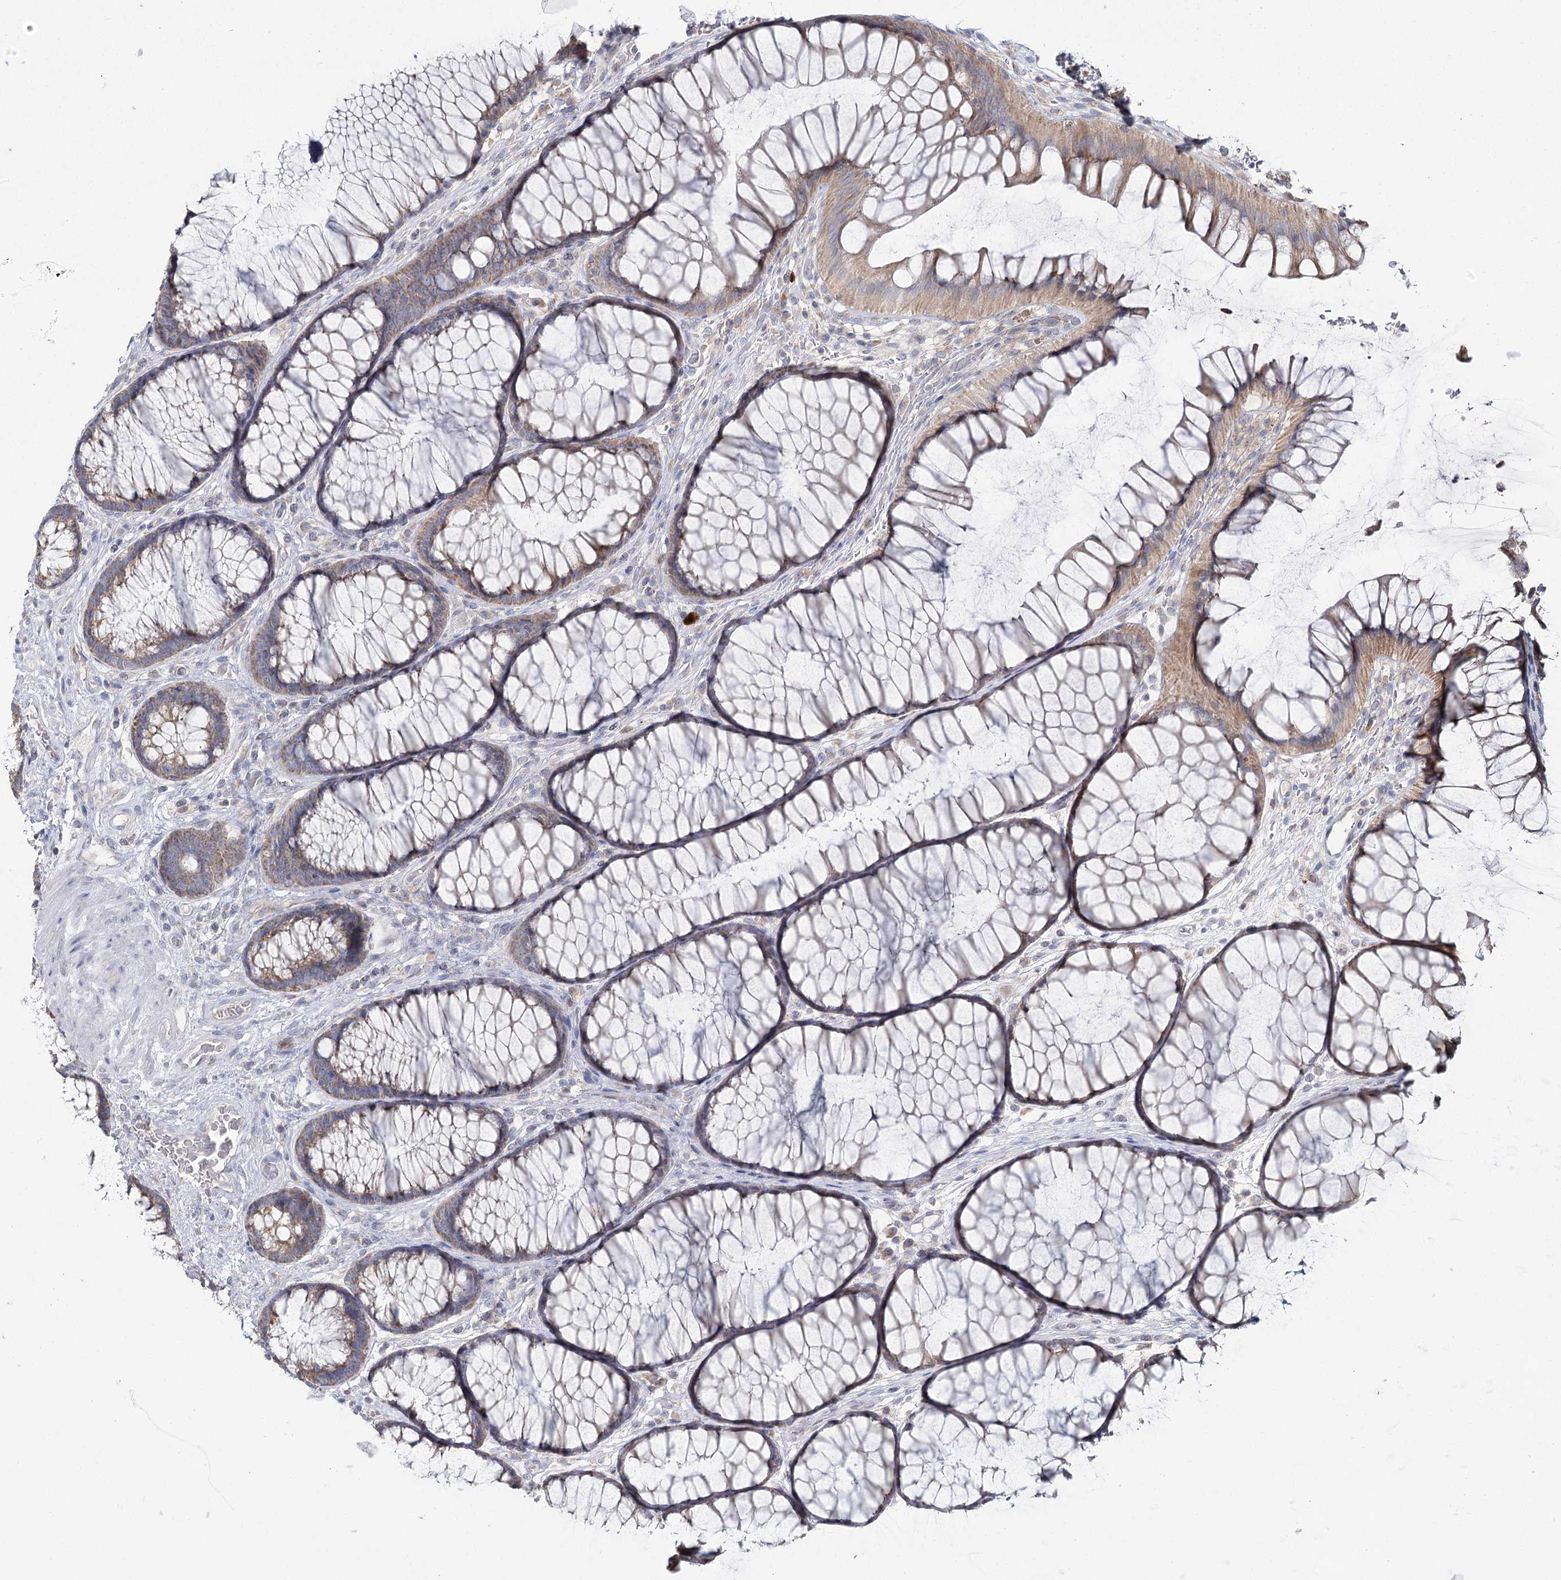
{"staining": {"intensity": "negative", "quantity": "none", "location": "none"}, "tissue": "colon", "cell_type": "Endothelial cells", "image_type": "normal", "snomed": [{"axis": "morphology", "description": "Normal tissue, NOS"}, {"axis": "topography", "description": "Colon"}], "caption": "The photomicrograph displays no staining of endothelial cells in normal colon.", "gene": "ACOX2", "patient": {"sex": "female", "age": 82}}